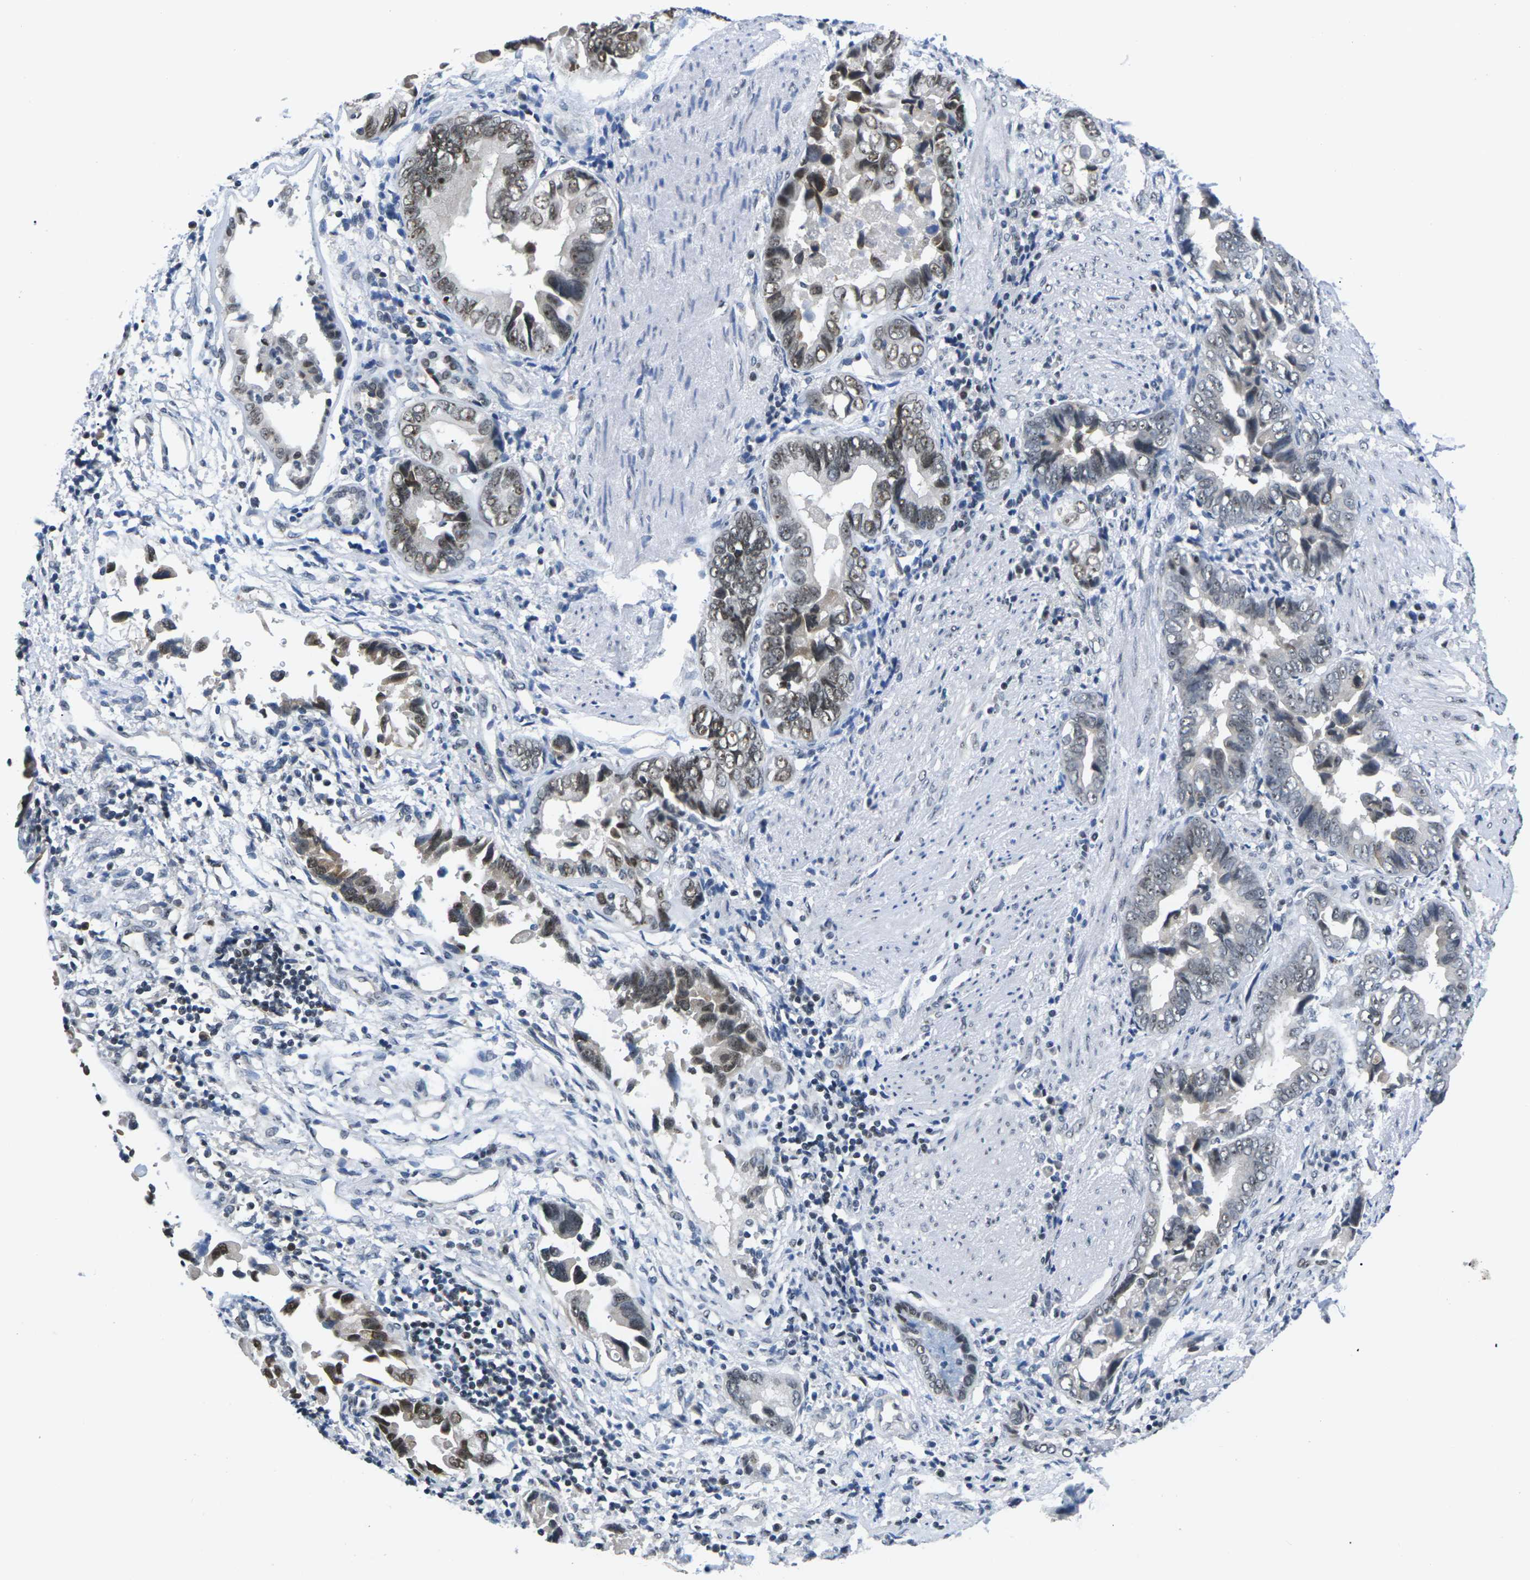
{"staining": {"intensity": "strong", "quantity": ">75%", "location": "nuclear"}, "tissue": "liver cancer", "cell_type": "Tumor cells", "image_type": "cancer", "snomed": [{"axis": "morphology", "description": "Cholangiocarcinoma"}, {"axis": "topography", "description": "Liver"}], "caption": "Liver cancer stained with DAB (3,3'-diaminobenzidine) immunohistochemistry (IHC) shows high levels of strong nuclear positivity in approximately >75% of tumor cells.", "gene": "NSRP1", "patient": {"sex": "female", "age": 79}}